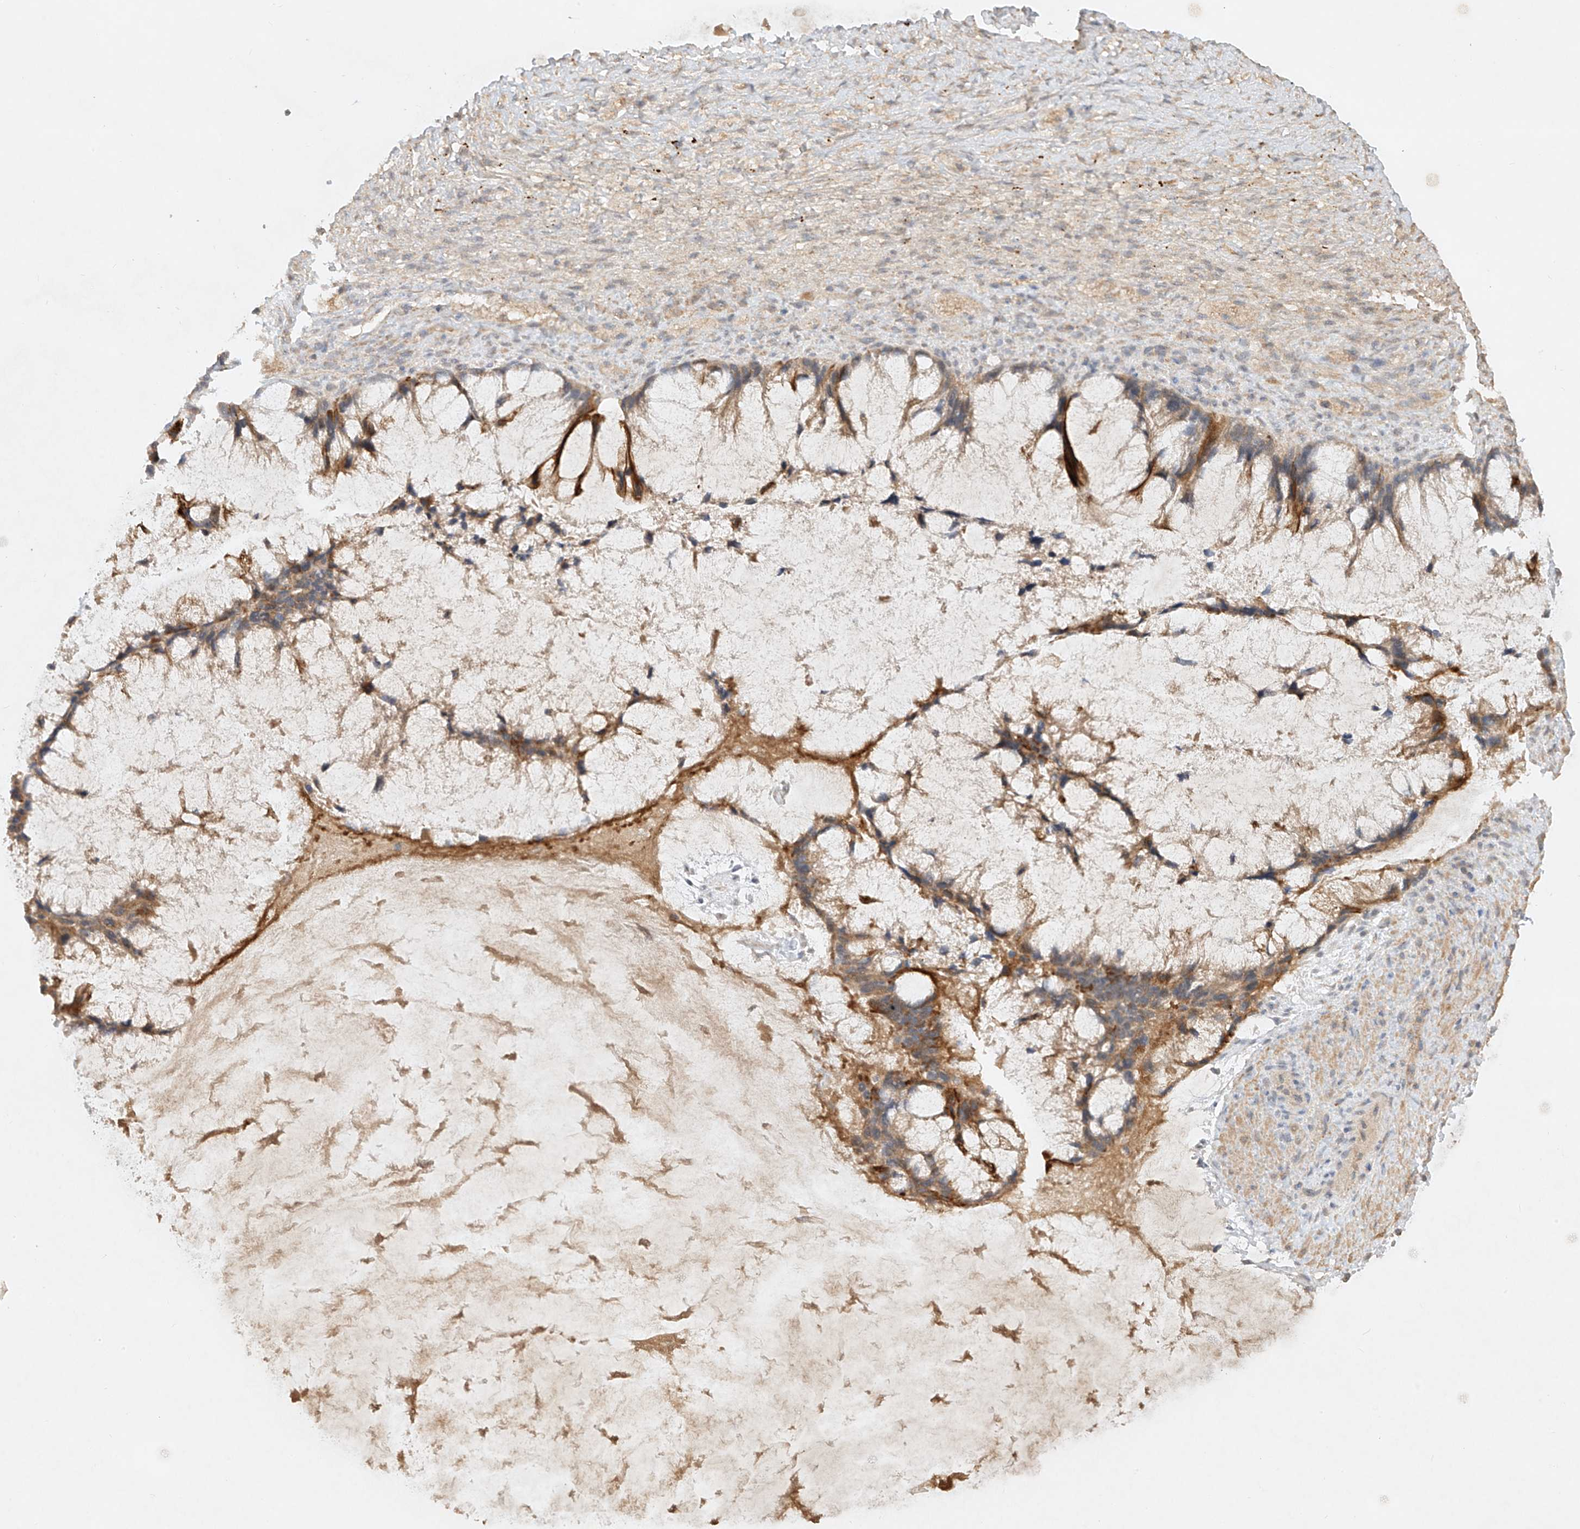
{"staining": {"intensity": "weak", "quantity": ">75%", "location": "cytoplasmic/membranous"}, "tissue": "ovarian cancer", "cell_type": "Tumor cells", "image_type": "cancer", "snomed": [{"axis": "morphology", "description": "Cystadenocarcinoma, mucinous, NOS"}, {"axis": "topography", "description": "Ovary"}], "caption": "A brown stain shows weak cytoplasmic/membranous positivity of a protein in ovarian cancer tumor cells.", "gene": "KPNA7", "patient": {"sex": "female", "age": 37}}